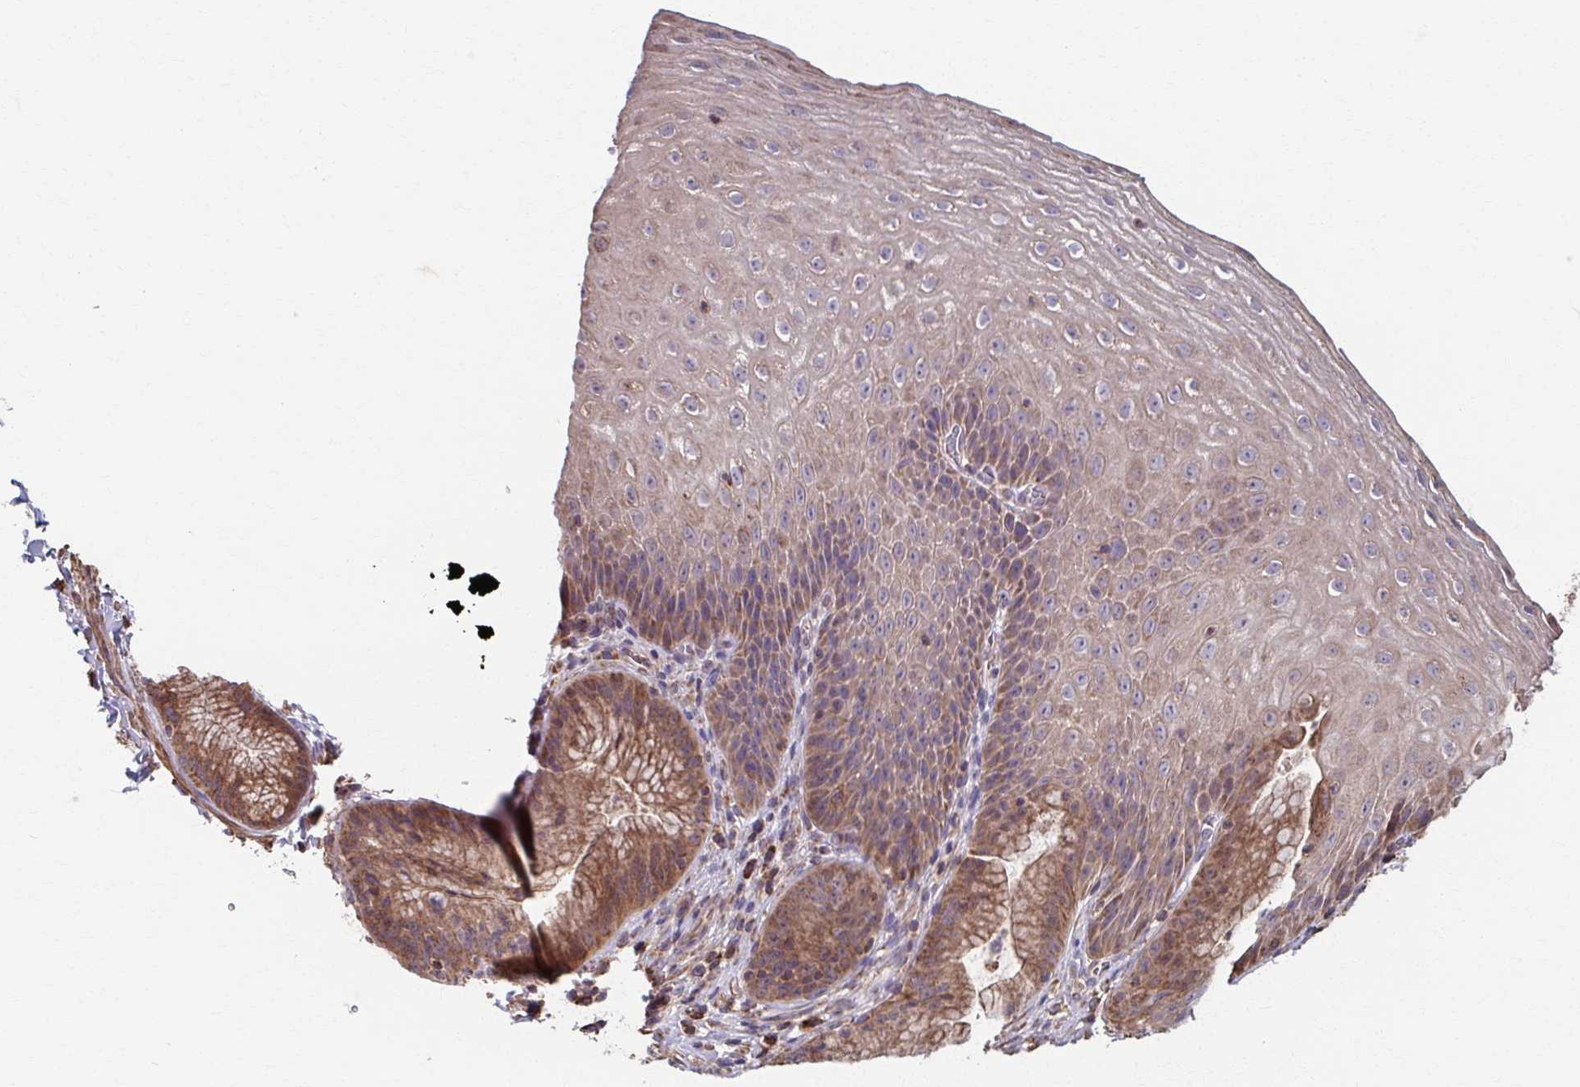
{"staining": {"intensity": "moderate", "quantity": "25%-75%", "location": "cytoplasmic/membranous"}, "tissue": "esophagus", "cell_type": "Squamous epithelial cells", "image_type": "normal", "snomed": [{"axis": "morphology", "description": "Normal tissue, NOS"}, {"axis": "topography", "description": "Esophagus"}], "caption": "DAB (3,3'-diaminobenzidine) immunohistochemical staining of unremarkable esophagus exhibits moderate cytoplasmic/membranous protein expression in about 25%-75% of squamous epithelial cells. The staining was performed using DAB (3,3'-diaminobenzidine) to visualize the protein expression in brown, while the nuclei were stained in blue with hematoxylin (Magnification: 20x).", "gene": "KLHL34", "patient": {"sex": "female", "age": 61}}